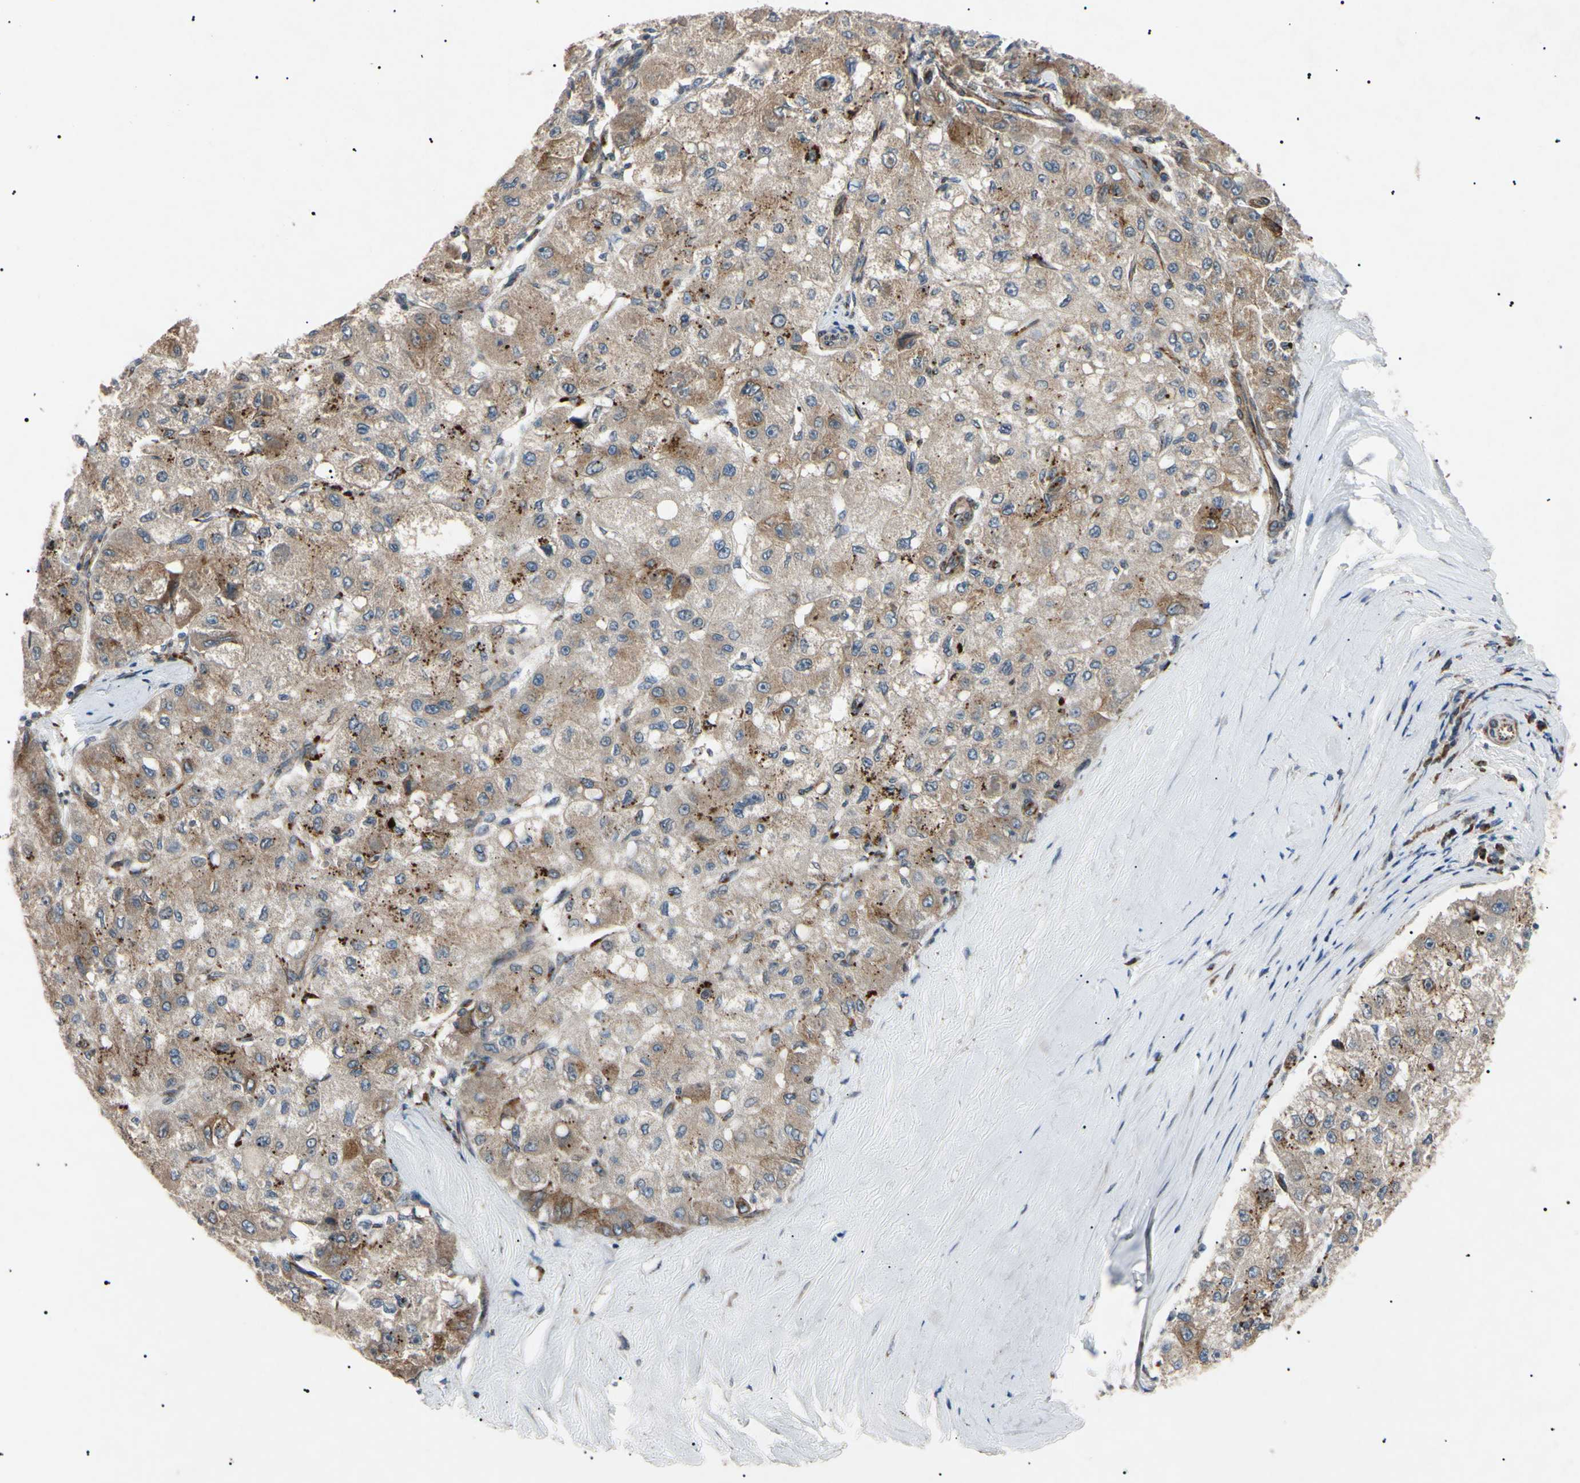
{"staining": {"intensity": "moderate", "quantity": "25%-75%", "location": "cytoplasmic/membranous"}, "tissue": "liver cancer", "cell_type": "Tumor cells", "image_type": "cancer", "snomed": [{"axis": "morphology", "description": "Carcinoma, Hepatocellular, NOS"}, {"axis": "topography", "description": "Liver"}], "caption": "DAB immunohistochemical staining of human hepatocellular carcinoma (liver) demonstrates moderate cytoplasmic/membranous protein staining in about 25%-75% of tumor cells. Nuclei are stained in blue.", "gene": "TUBB4A", "patient": {"sex": "male", "age": 80}}